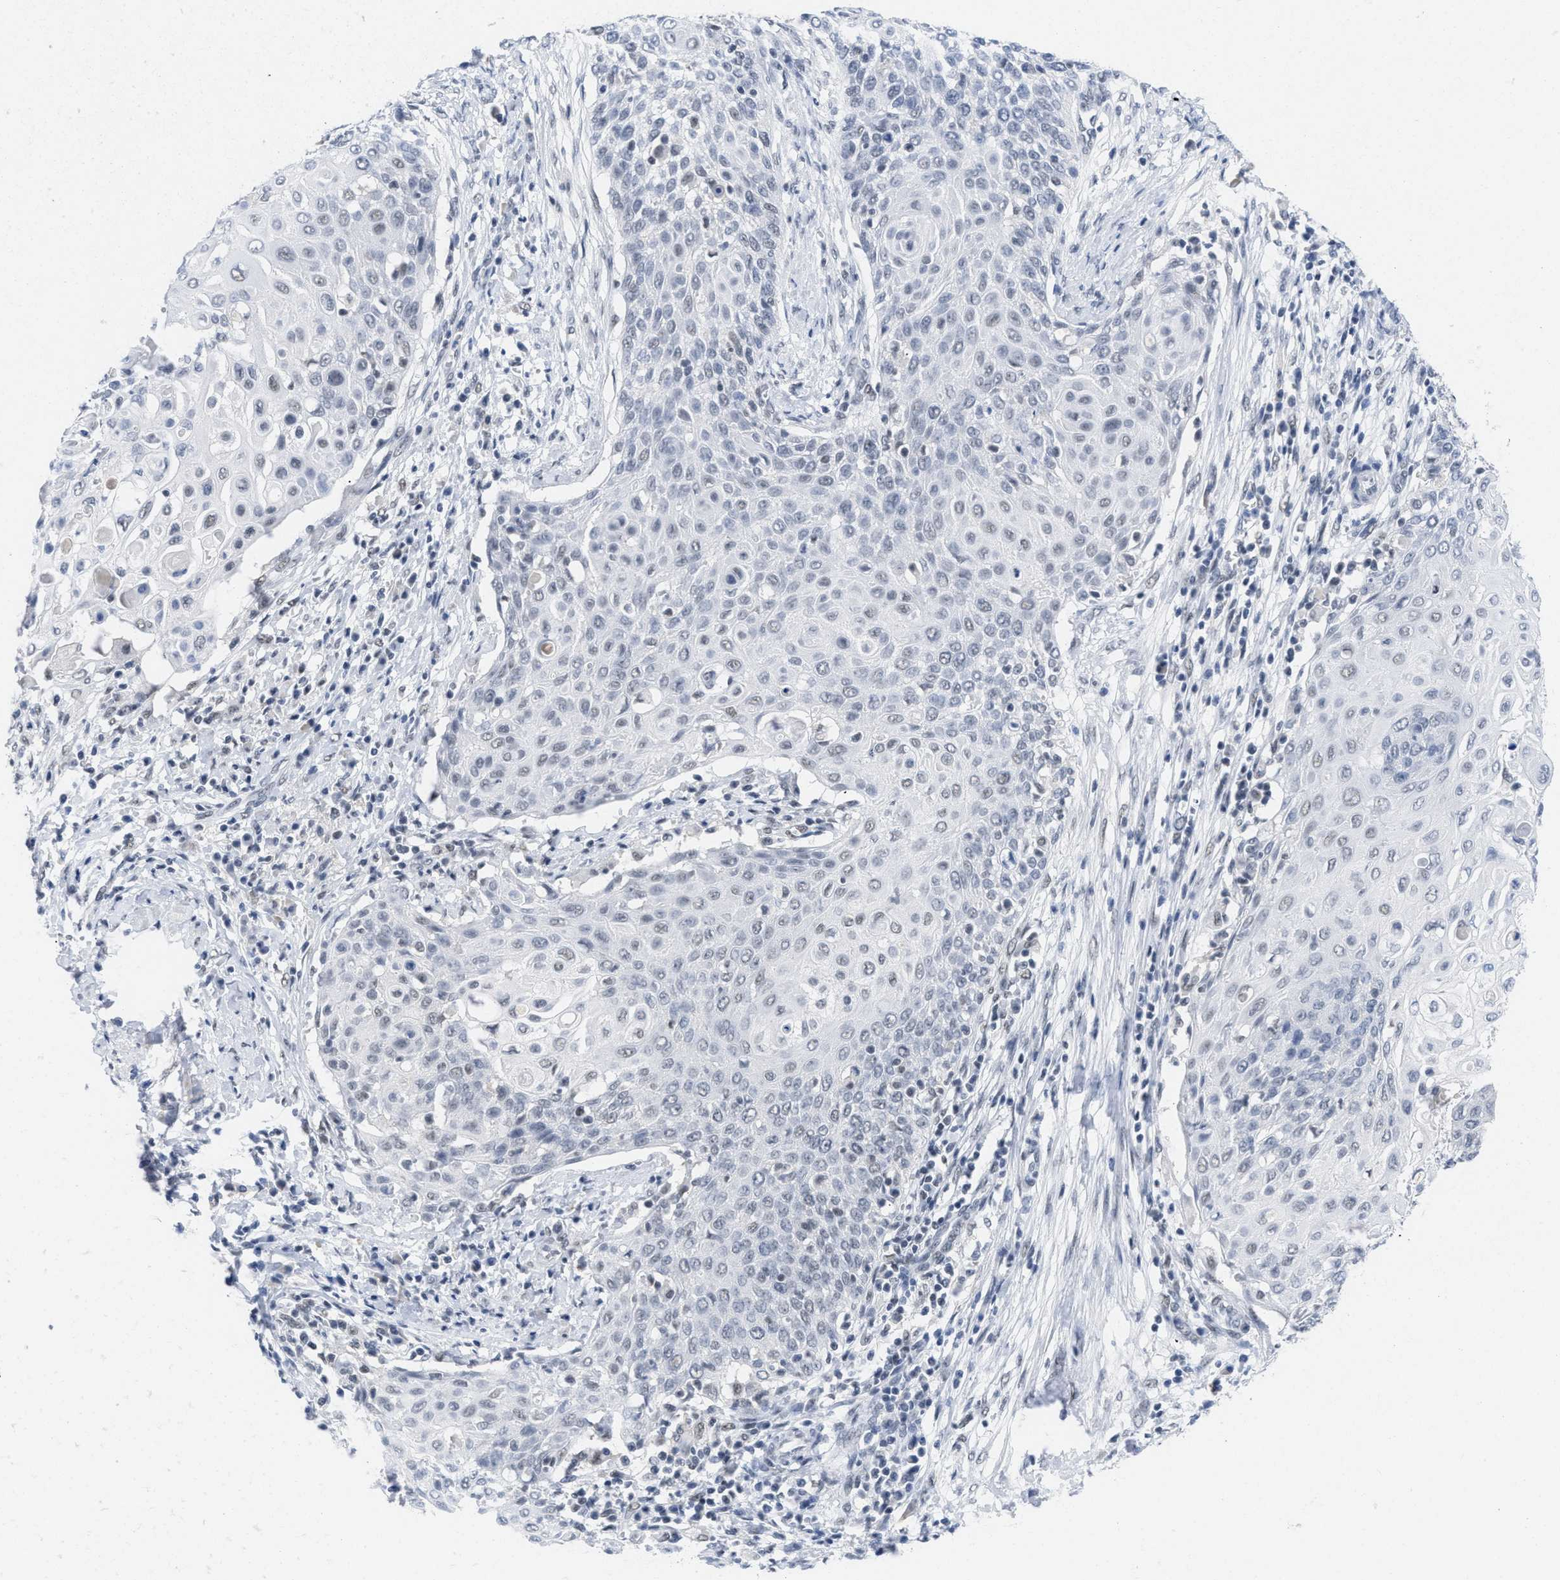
{"staining": {"intensity": "negative", "quantity": "none", "location": "none"}, "tissue": "cervical cancer", "cell_type": "Tumor cells", "image_type": "cancer", "snomed": [{"axis": "morphology", "description": "Squamous cell carcinoma, NOS"}, {"axis": "topography", "description": "Cervix"}], "caption": "This is an IHC micrograph of cervical cancer. There is no staining in tumor cells.", "gene": "GGNBP2", "patient": {"sex": "female", "age": 39}}